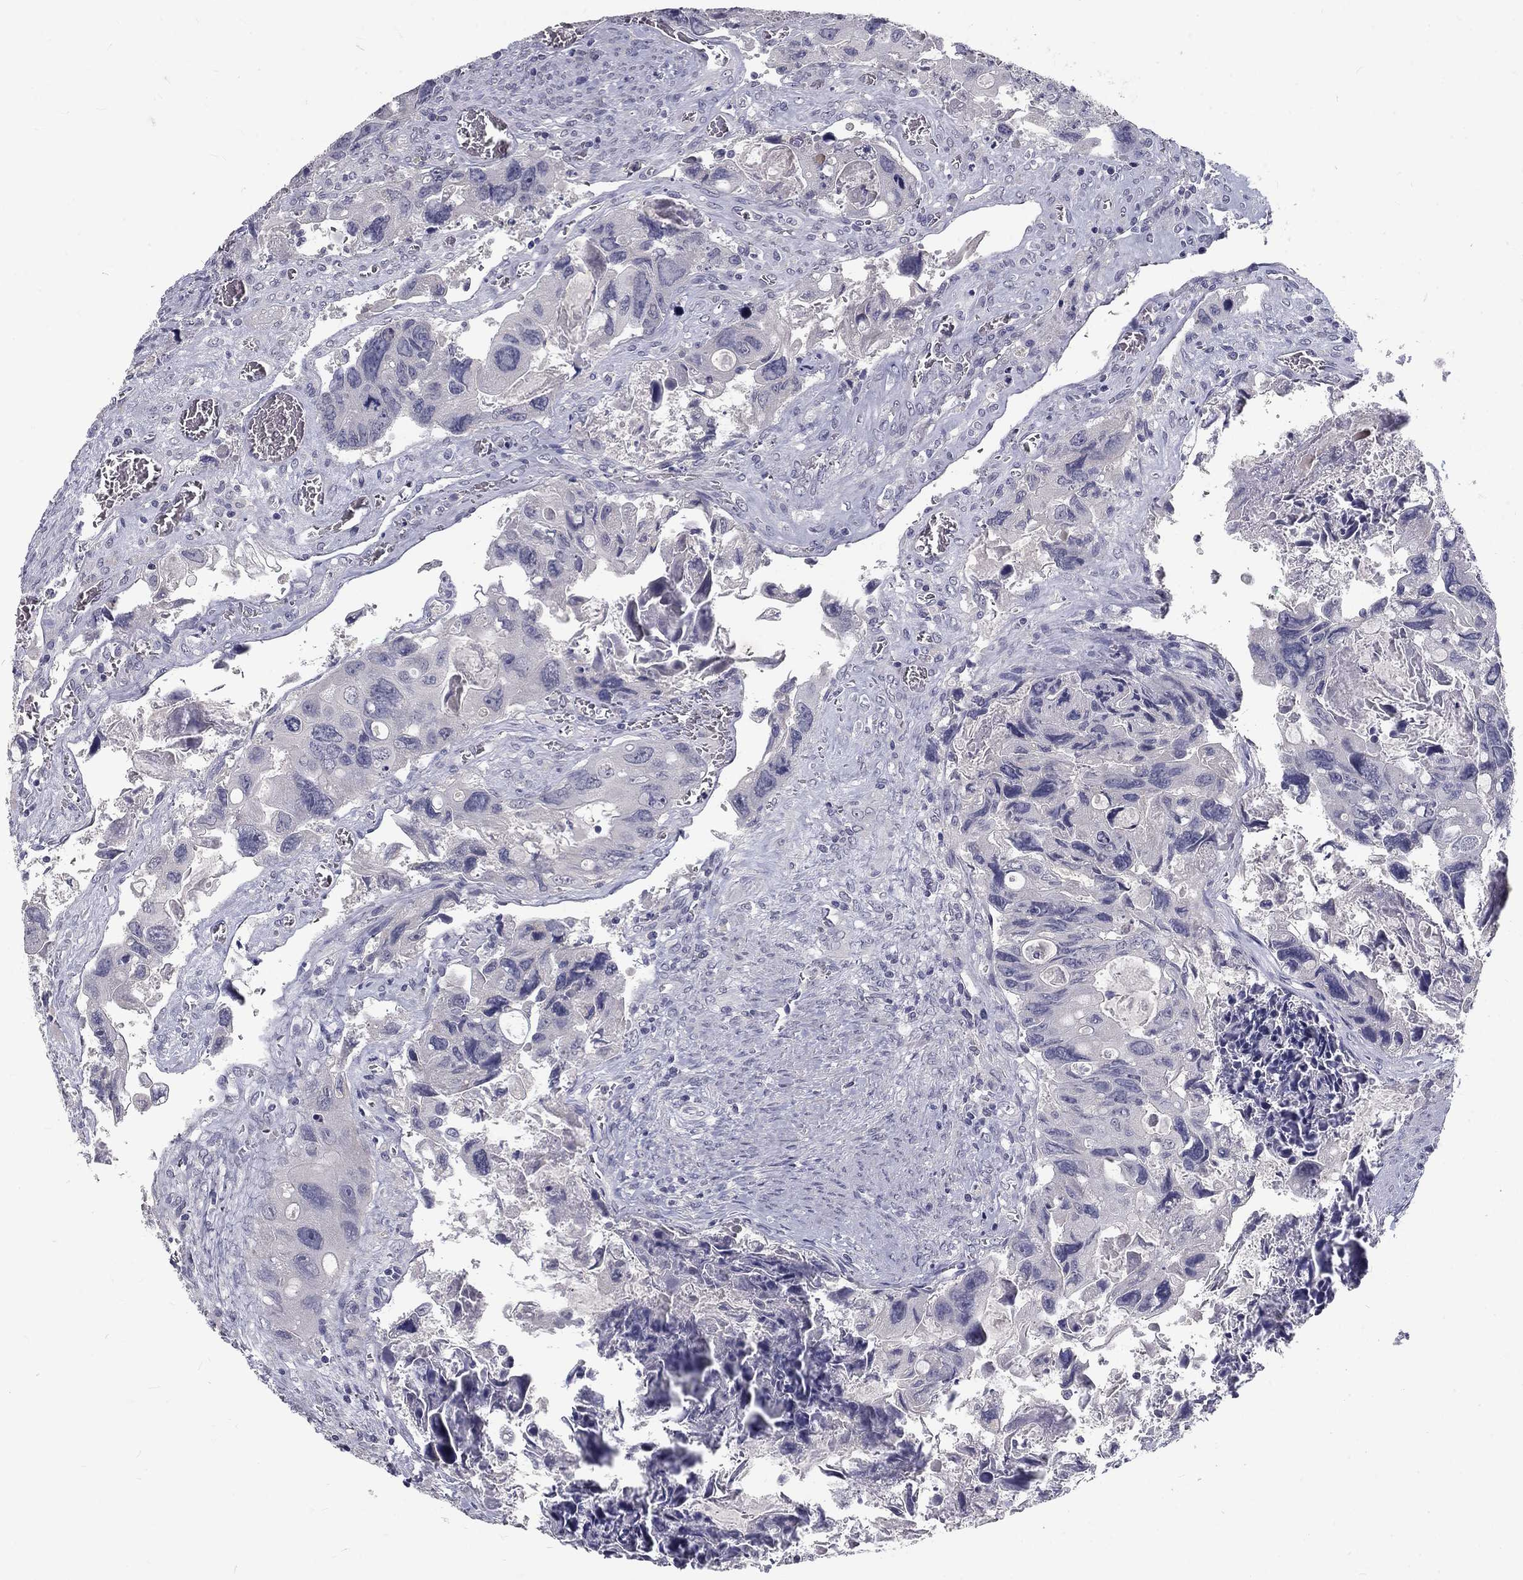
{"staining": {"intensity": "negative", "quantity": "none", "location": "none"}, "tissue": "colorectal cancer", "cell_type": "Tumor cells", "image_type": "cancer", "snomed": [{"axis": "morphology", "description": "Adenocarcinoma, NOS"}, {"axis": "topography", "description": "Rectum"}], "caption": "Immunohistochemistry (IHC) micrograph of neoplastic tissue: human colorectal cancer stained with DAB shows no significant protein expression in tumor cells.", "gene": "NOS1", "patient": {"sex": "male", "age": 62}}